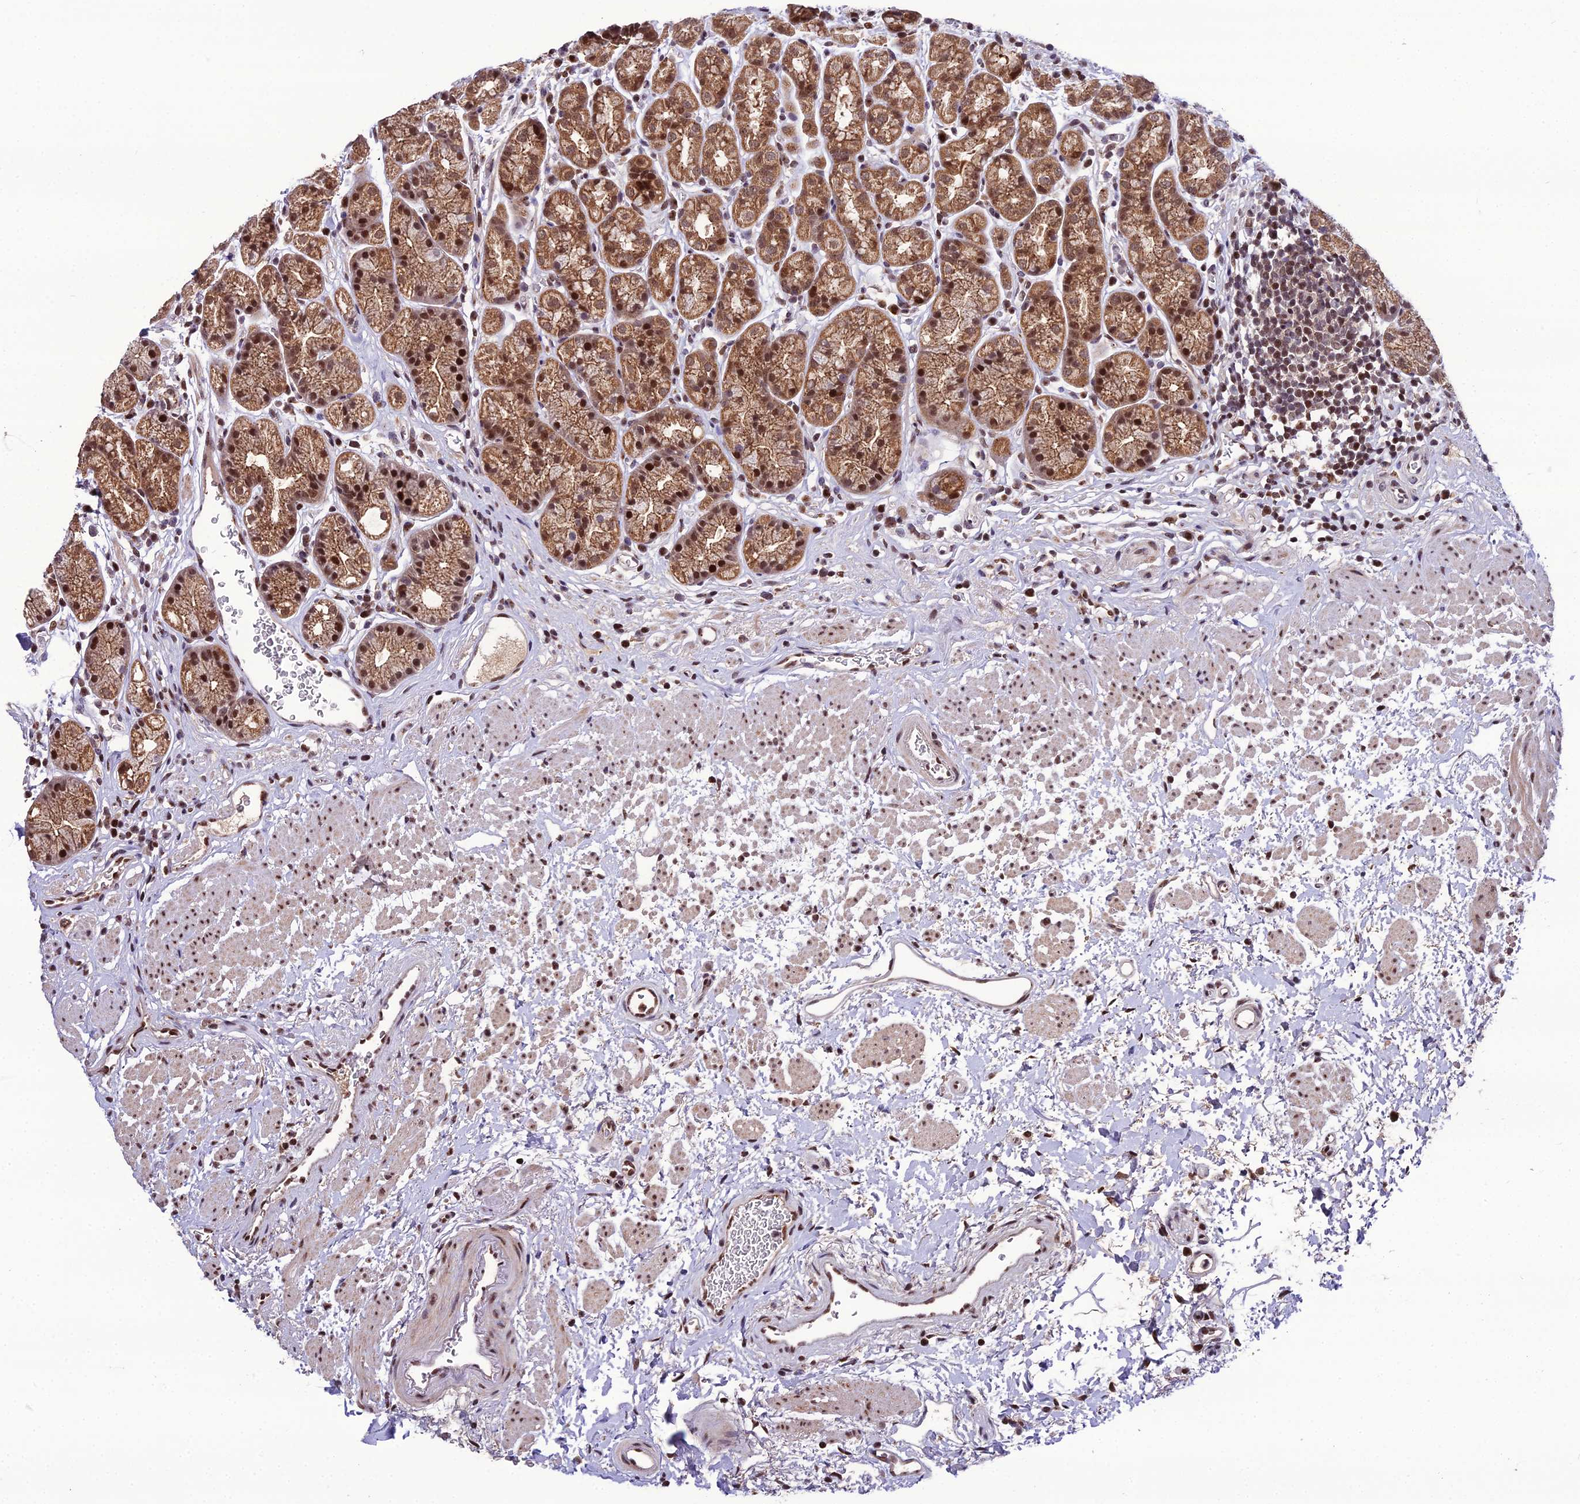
{"staining": {"intensity": "strong", "quantity": ">75%", "location": "cytoplasmic/membranous,nuclear"}, "tissue": "stomach", "cell_type": "Glandular cells", "image_type": "normal", "snomed": [{"axis": "morphology", "description": "Normal tissue, NOS"}, {"axis": "topography", "description": "Stomach"}], "caption": "A high amount of strong cytoplasmic/membranous,nuclear positivity is present in approximately >75% of glandular cells in benign stomach.", "gene": "ARL2", "patient": {"sex": "male", "age": 63}}